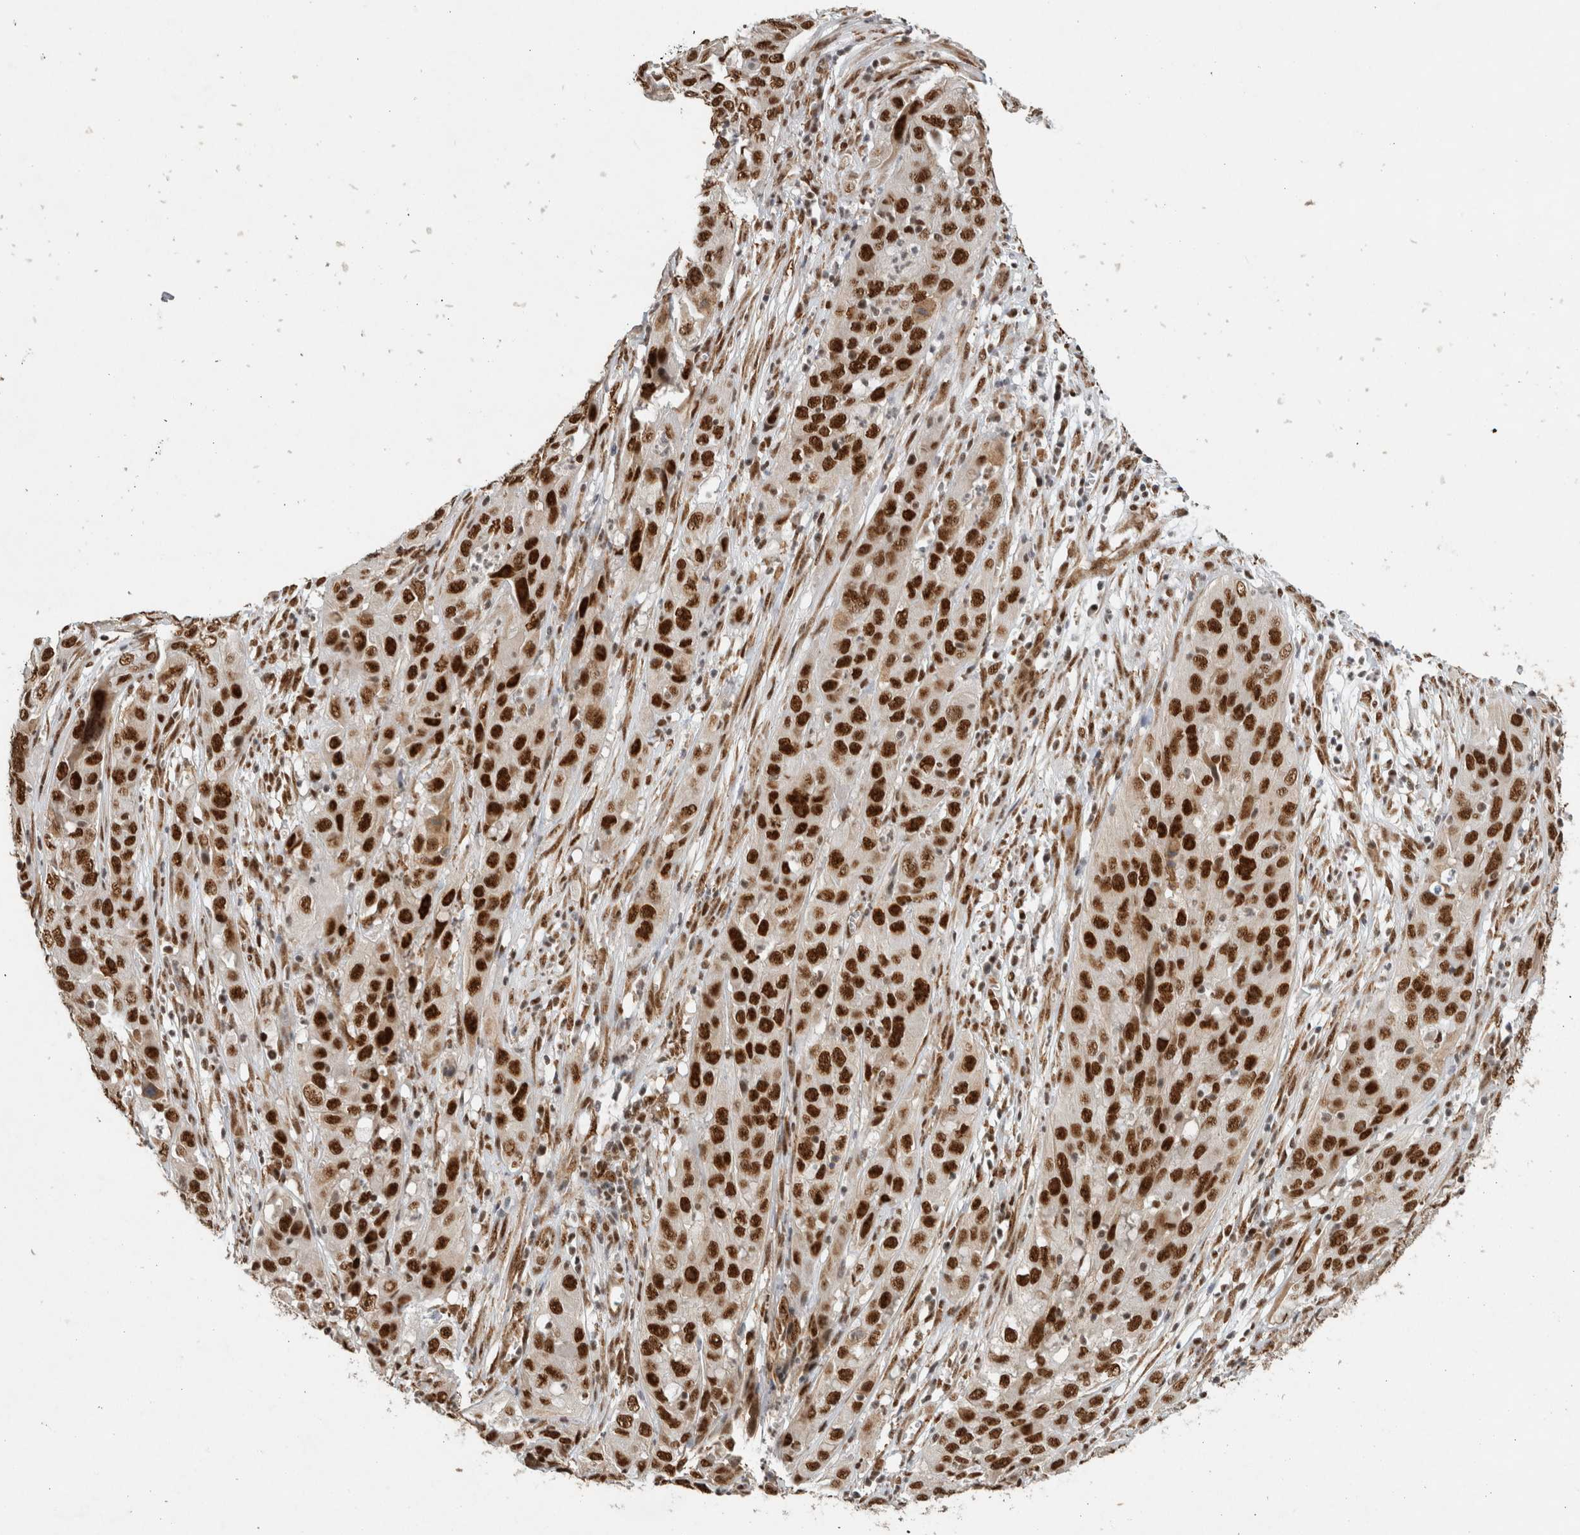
{"staining": {"intensity": "strong", "quantity": ">75%", "location": "nuclear"}, "tissue": "cervical cancer", "cell_type": "Tumor cells", "image_type": "cancer", "snomed": [{"axis": "morphology", "description": "Squamous cell carcinoma, NOS"}, {"axis": "topography", "description": "Cervix"}], "caption": "A micrograph showing strong nuclear staining in approximately >75% of tumor cells in cervical cancer (squamous cell carcinoma), as visualized by brown immunohistochemical staining.", "gene": "DDX42", "patient": {"sex": "female", "age": 32}}